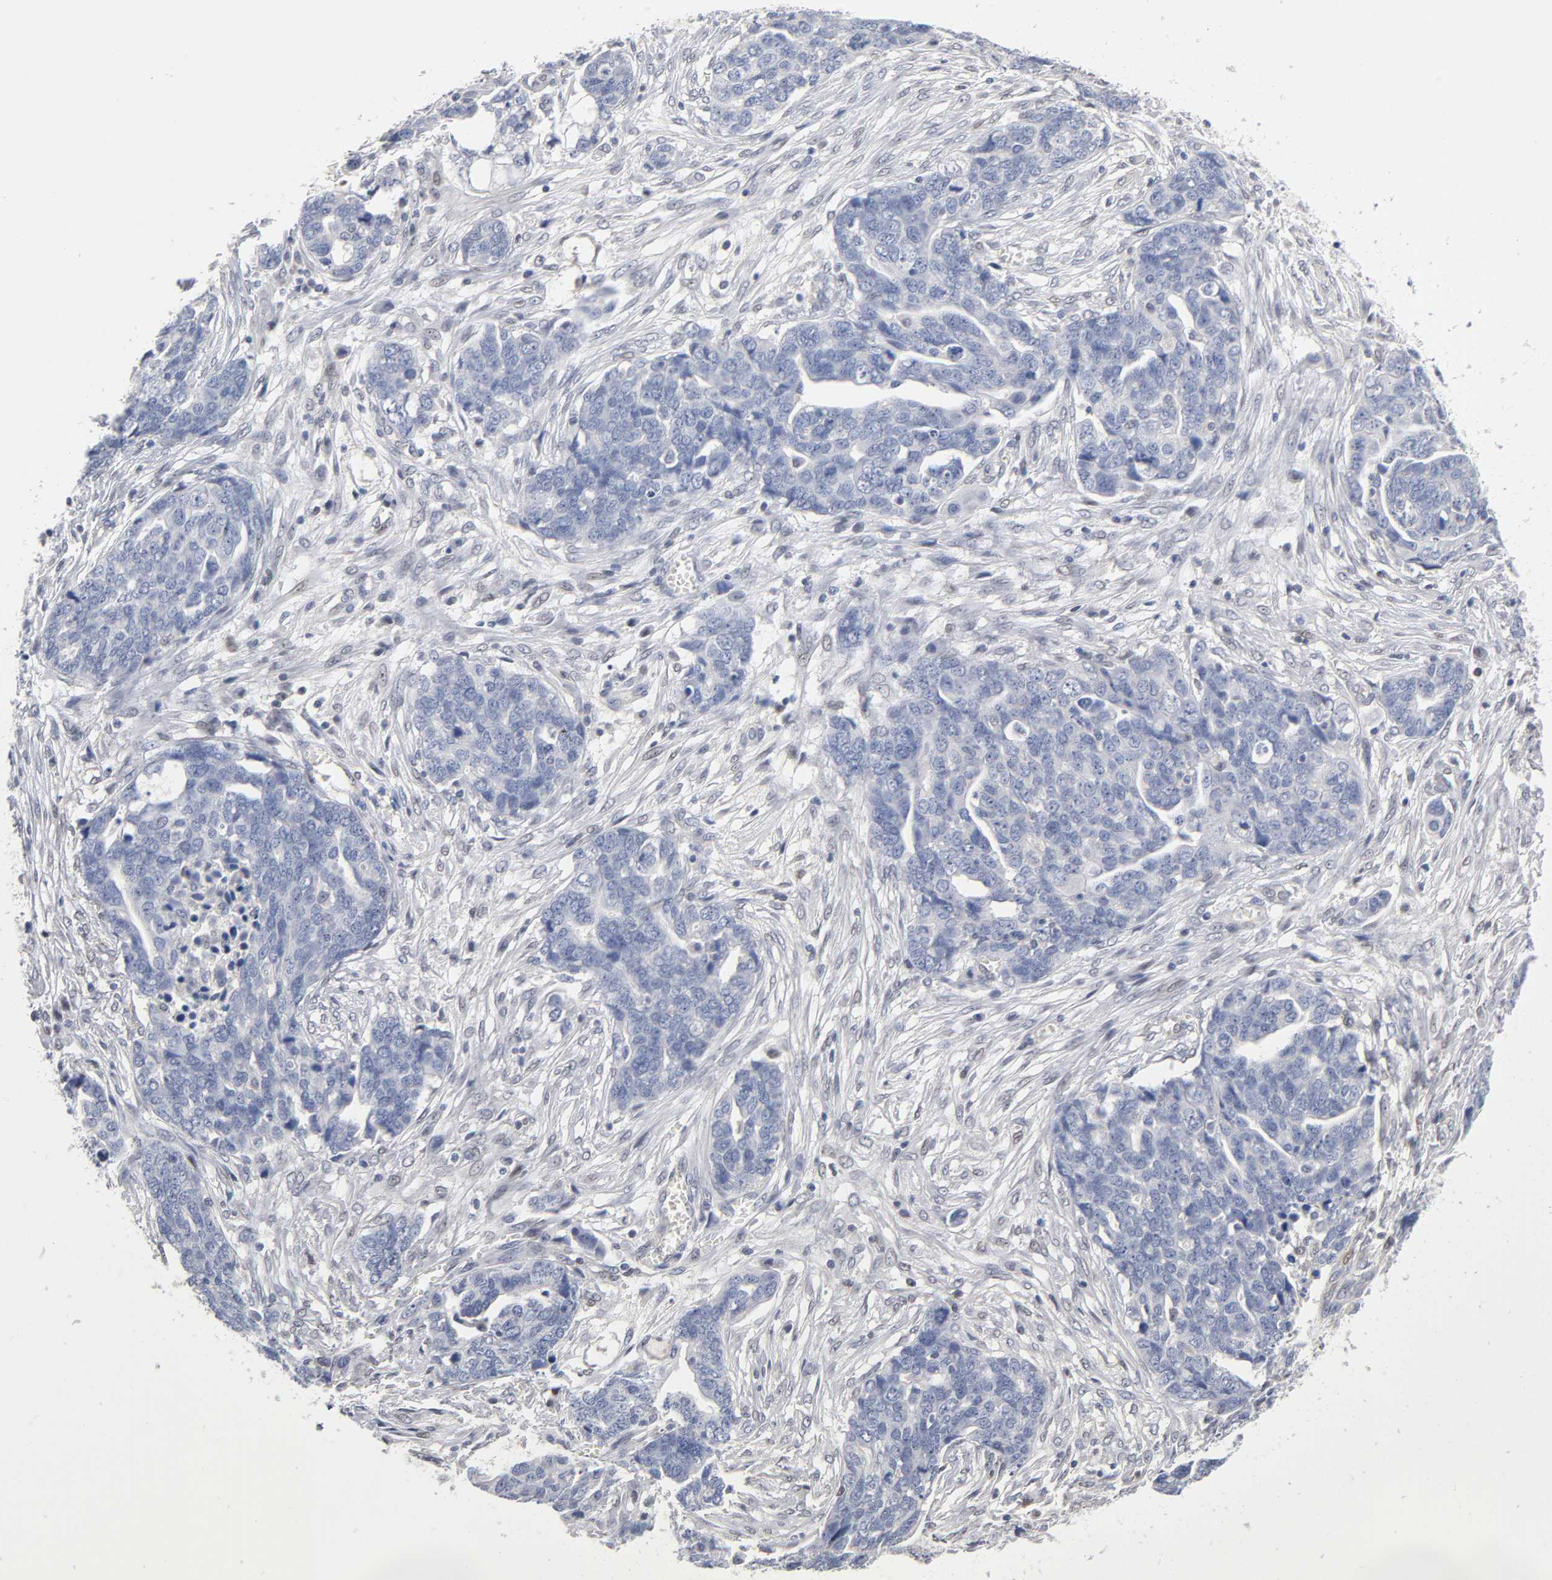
{"staining": {"intensity": "negative", "quantity": "none", "location": "none"}, "tissue": "ovarian cancer", "cell_type": "Tumor cells", "image_type": "cancer", "snomed": [{"axis": "morphology", "description": "Normal tissue, NOS"}, {"axis": "morphology", "description": "Cystadenocarcinoma, serous, NOS"}, {"axis": "topography", "description": "Fallopian tube"}, {"axis": "topography", "description": "Ovary"}], "caption": "Immunohistochemical staining of human ovarian cancer (serous cystadenocarcinoma) displays no significant positivity in tumor cells. Nuclei are stained in blue.", "gene": "NFATC1", "patient": {"sex": "female", "age": 56}}